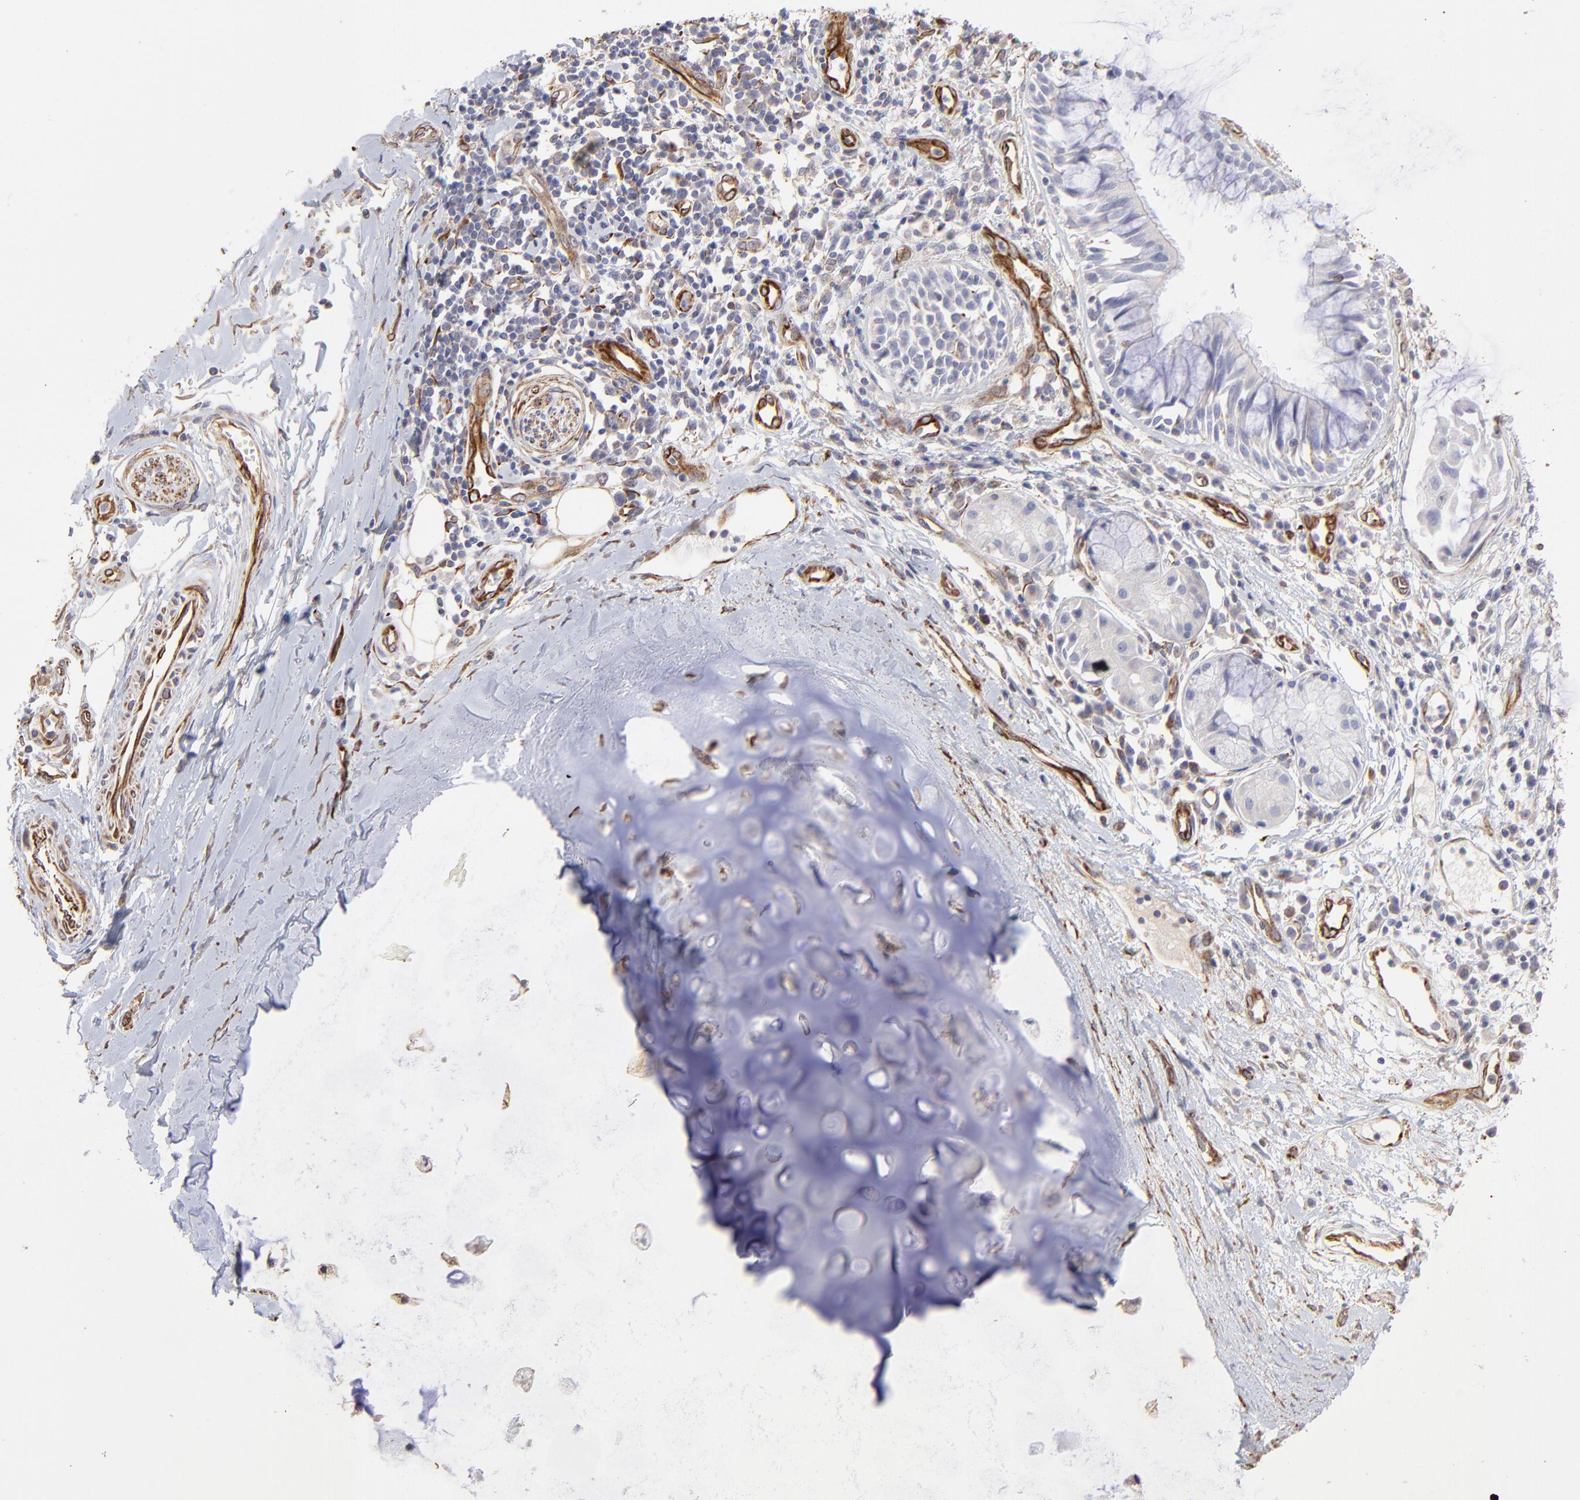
{"staining": {"intensity": "negative", "quantity": "none", "location": "none"}, "tissue": "adipose tissue", "cell_type": "Adipocytes", "image_type": "normal", "snomed": [{"axis": "morphology", "description": "Normal tissue, NOS"}, {"axis": "morphology", "description": "Adenocarcinoma, NOS"}, {"axis": "topography", "description": "Cartilage tissue"}, {"axis": "topography", "description": "Bronchus"}, {"axis": "topography", "description": "Lung"}], "caption": "A micrograph of human adipose tissue is negative for staining in adipocytes. Nuclei are stained in blue.", "gene": "COX8C", "patient": {"sex": "female", "age": 67}}